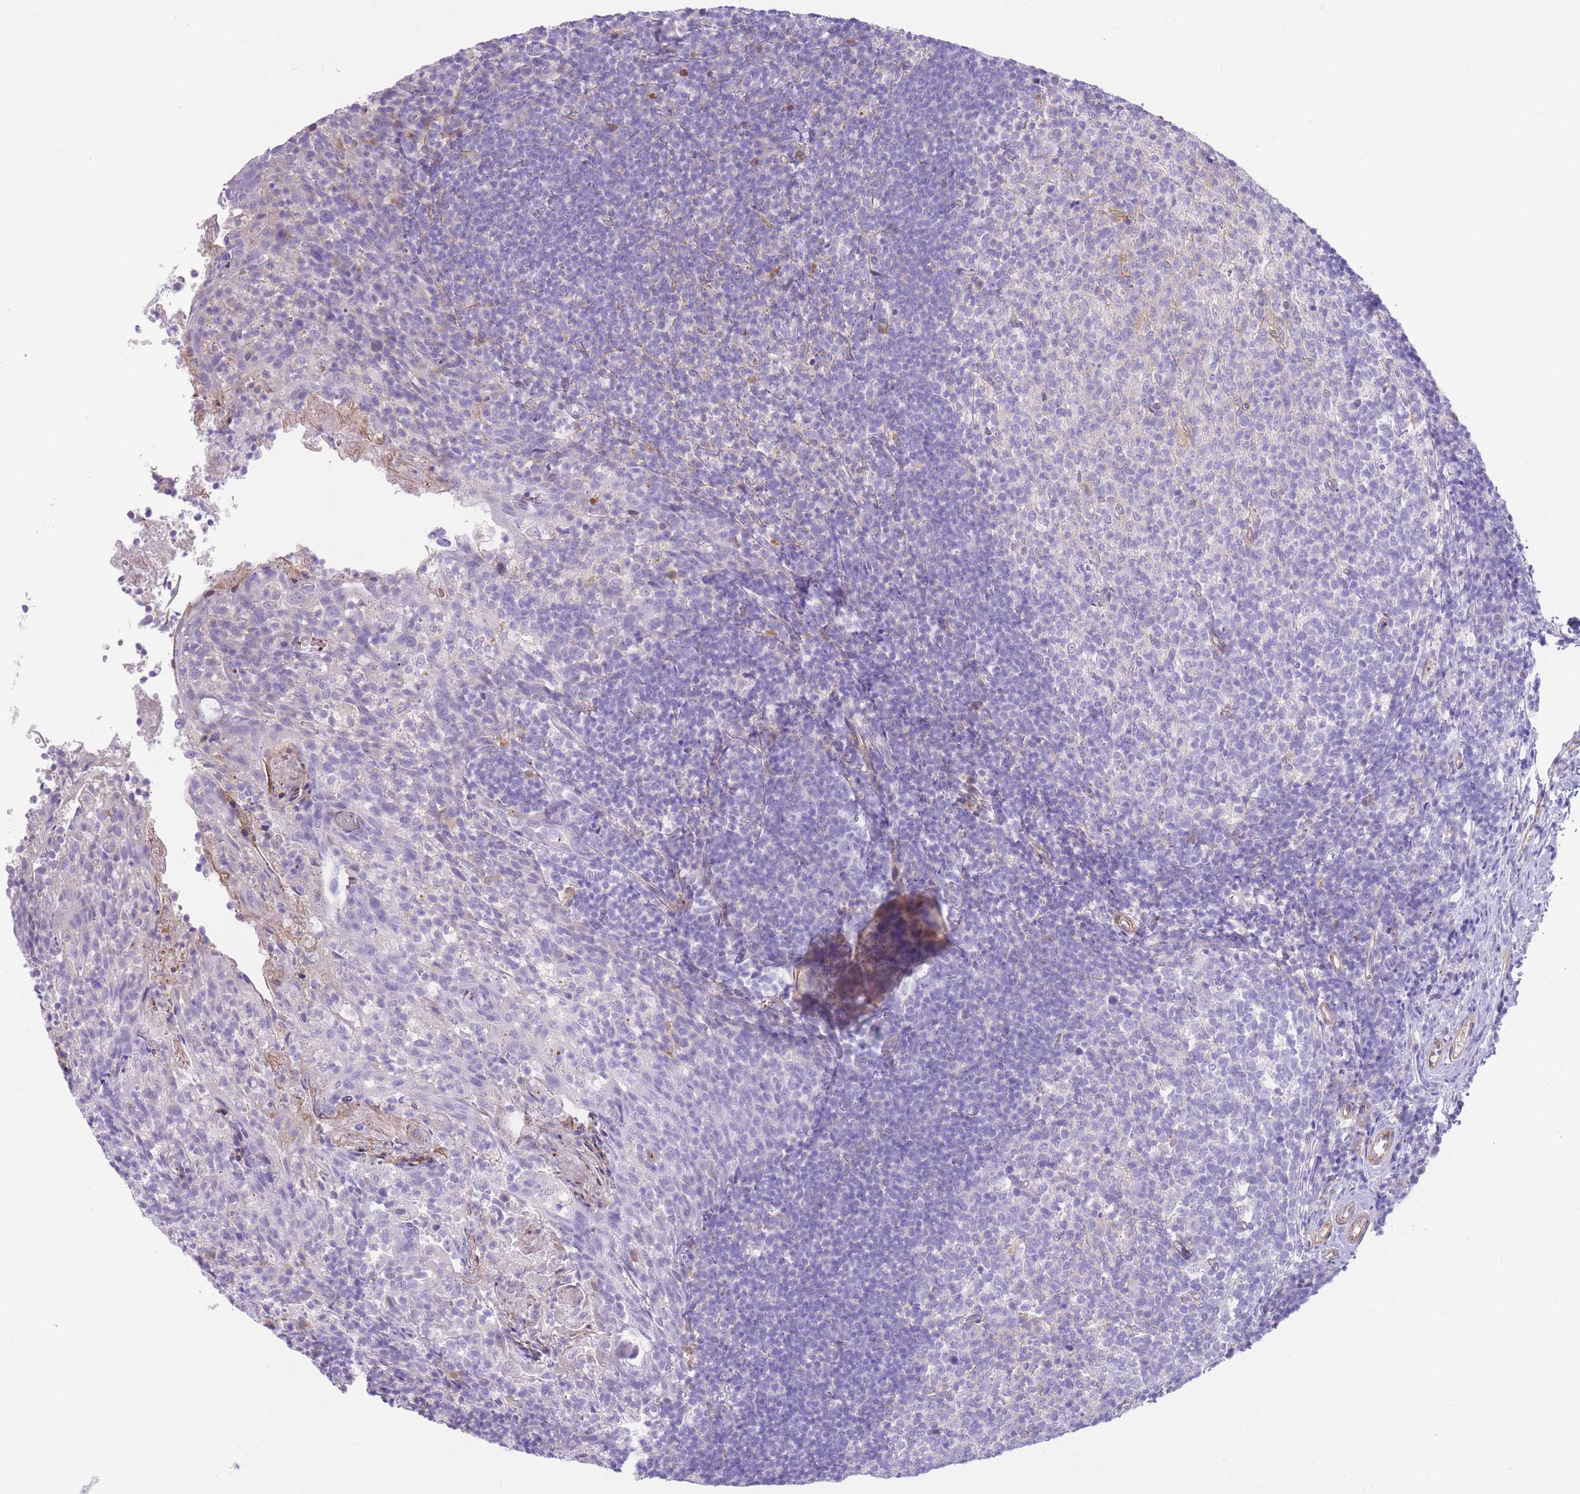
{"staining": {"intensity": "negative", "quantity": "none", "location": "none"}, "tissue": "tonsil", "cell_type": "Germinal center cells", "image_type": "normal", "snomed": [{"axis": "morphology", "description": "Normal tissue, NOS"}, {"axis": "topography", "description": "Tonsil"}], "caption": "Protein analysis of benign tonsil exhibits no significant positivity in germinal center cells. Nuclei are stained in blue.", "gene": "ENSG00000289258", "patient": {"sex": "female", "age": 10}}